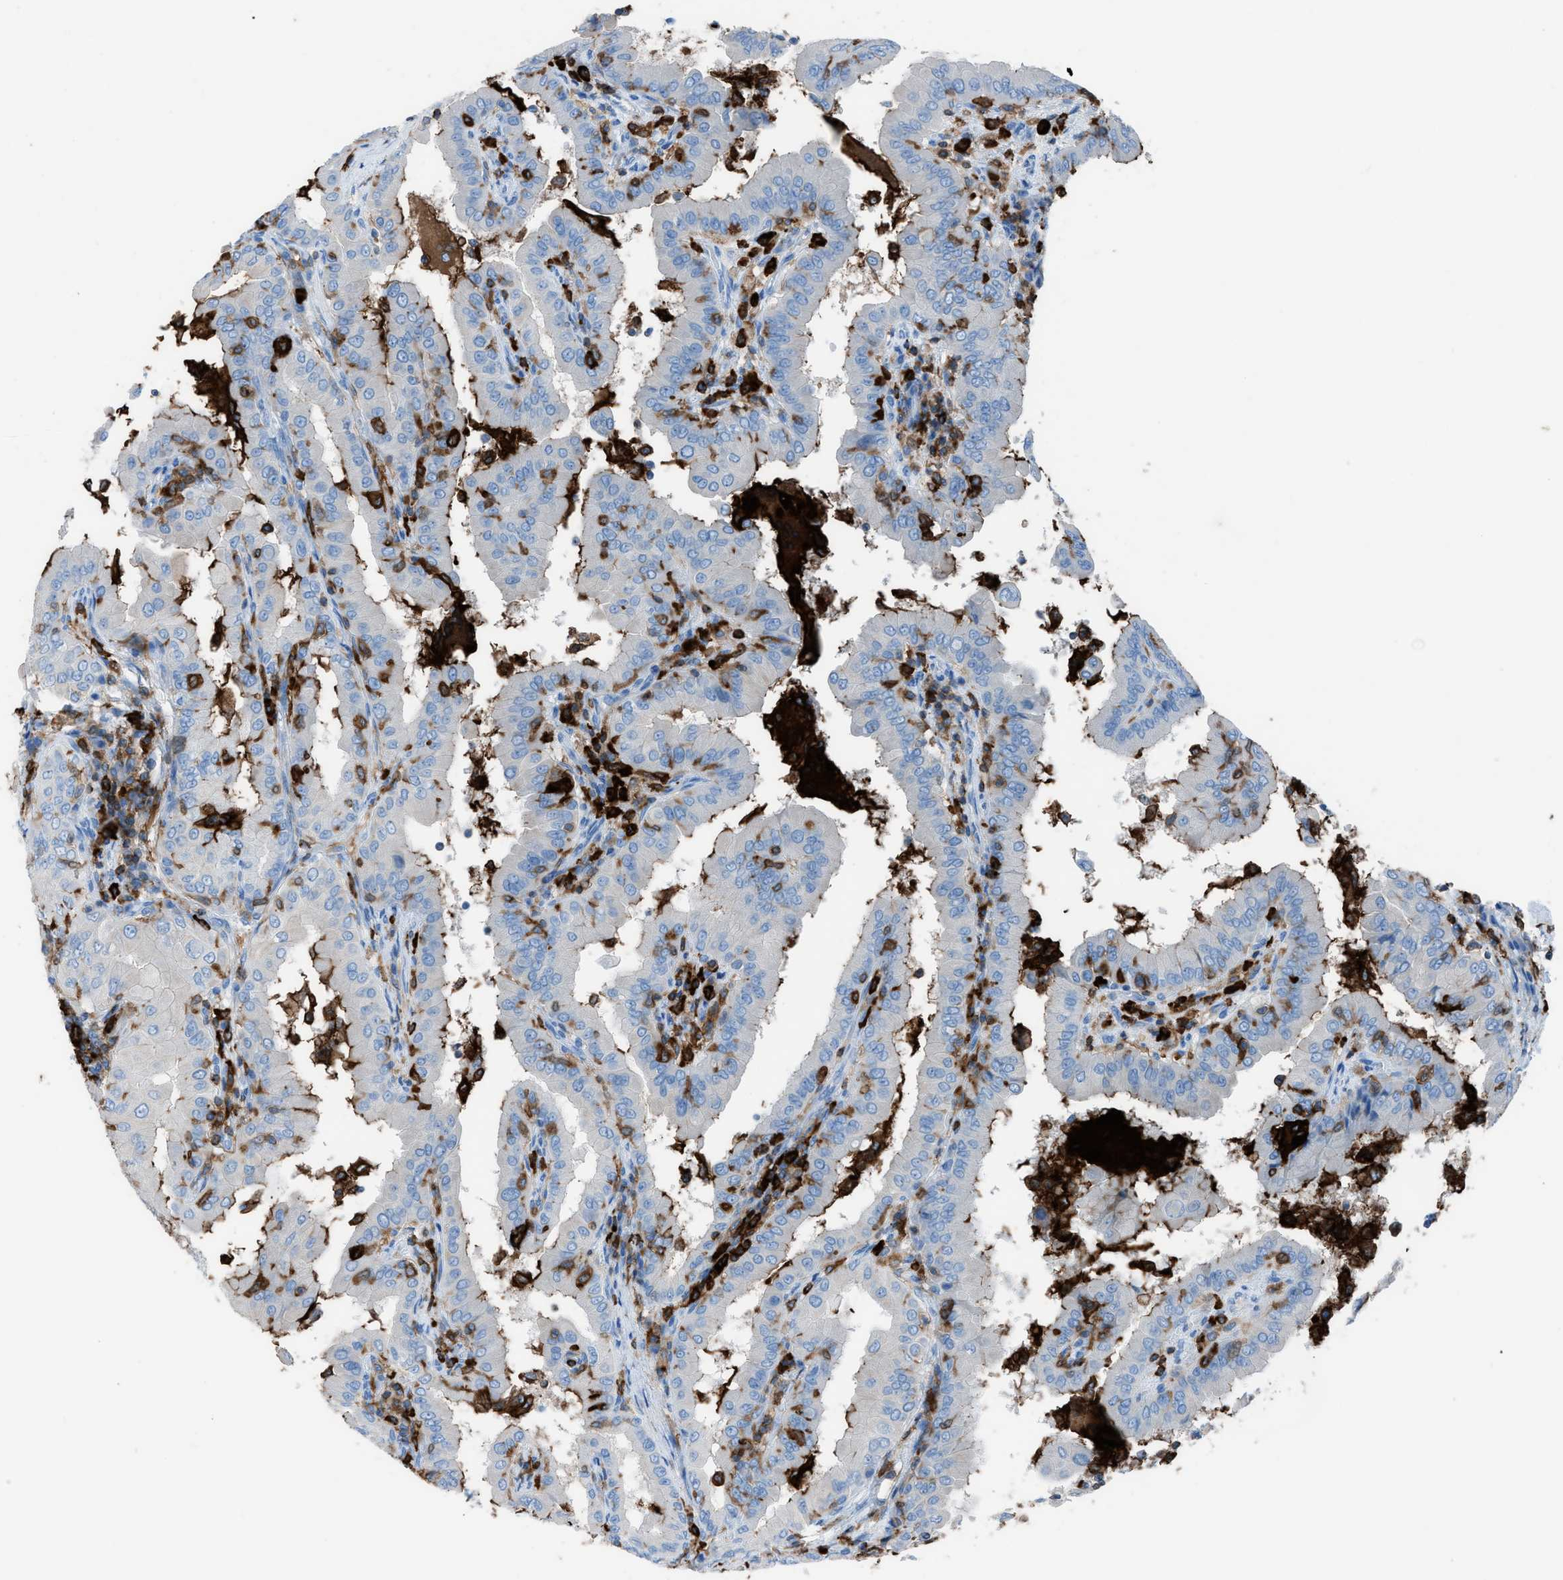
{"staining": {"intensity": "negative", "quantity": "none", "location": "none"}, "tissue": "thyroid cancer", "cell_type": "Tumor cells", "image_type": "cancer", "snomed": [{"axis": "morphology", "description": "Papillary adenocarcinoma, NOS"}, {"axis": "topography", "description": "Thyroid gland"}], "caption": "Immunohistochemistry of thyroid papillary adenocarcinoma demonstrates no staining in tumor cells.", "gene": "ITGB2", "patient": {"sex": "male", "age": 33}}